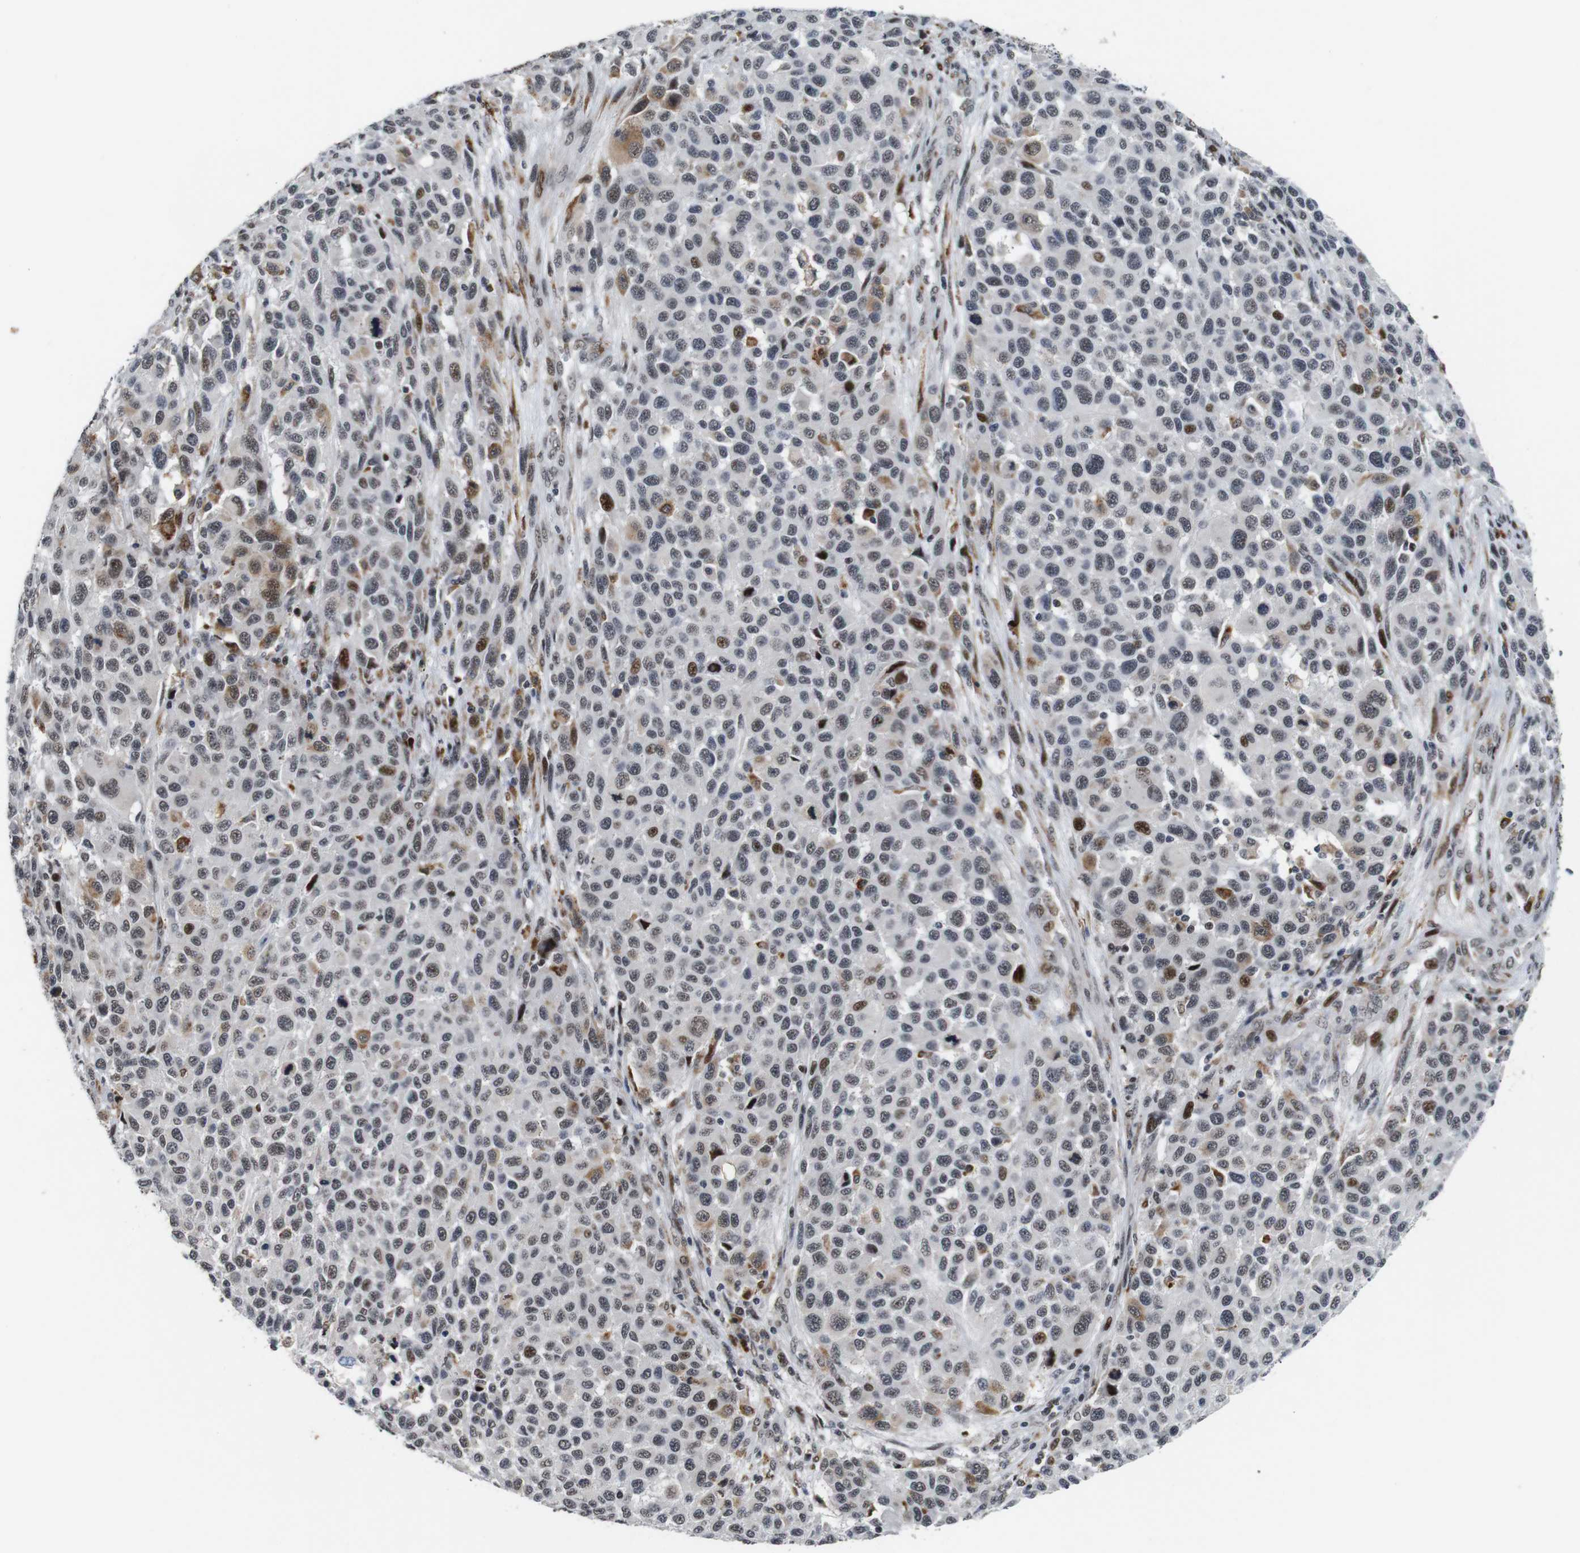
{"staining": {"intensity": "weak", "quantity": ">75%", "location": "nuclear"}, "tissue": "melanoma", "cell_type": "Tumor cells", "image_type": "cancer", "snomed": [{"axis": "morphology", "description": "Malignant melanoma, Metastatic site"}, {"axis": "topography", "description": "Lymph node"}], "caption": "Immunohistochemical staining of melanoma exhibits low levels of weak nuclear expression in approximately >75% of tumor cells.", "gene": "EIF4G1", "patient": {"sex": "male", "age": 61}}